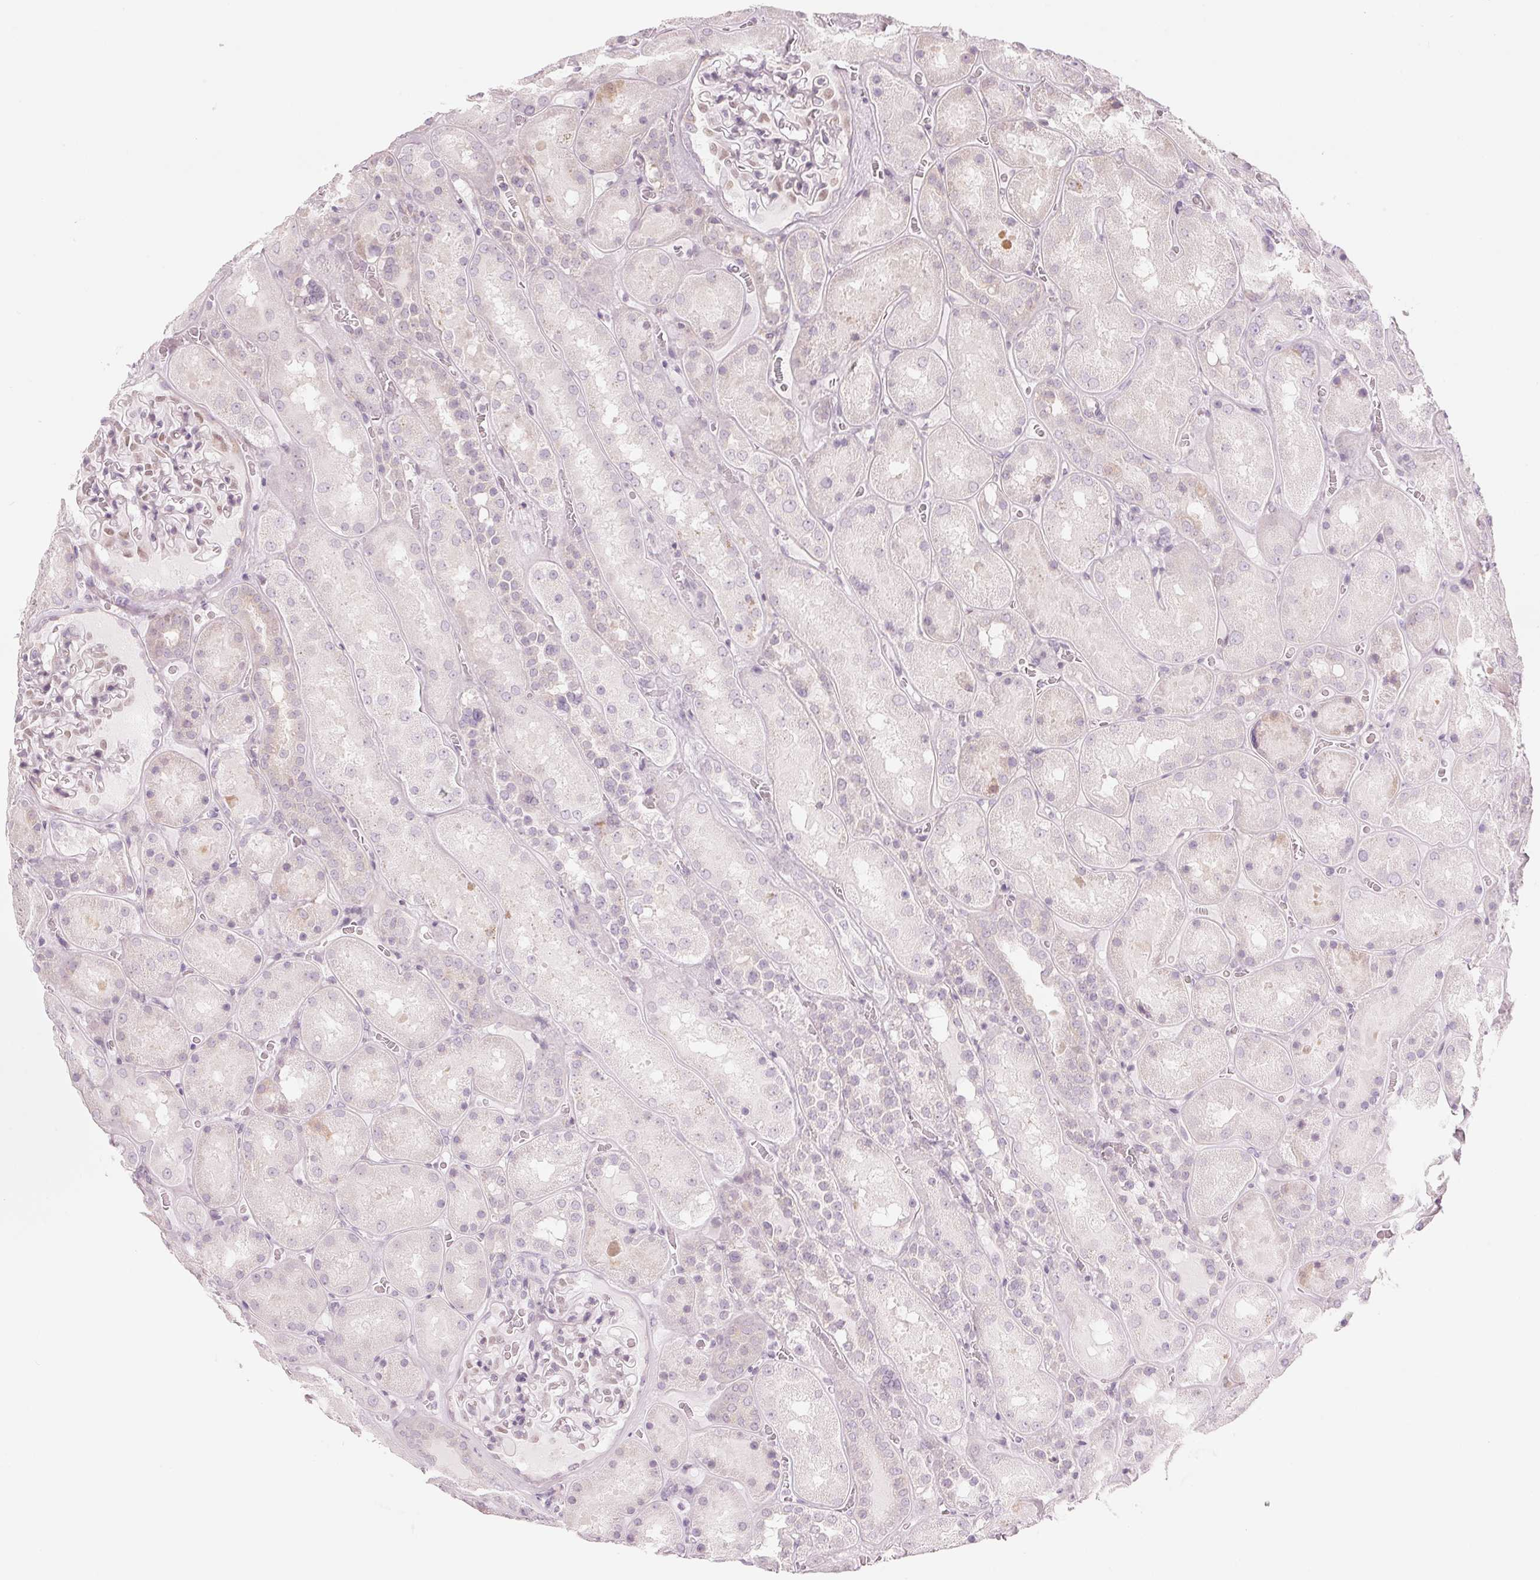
{"staining": {"intensity": "negative", "quantity": "none", "location": "none"}, "tissue": "kidney", "cell_type": "Cells in glomeruli", "image_type": "normal", "snomed": [{"axis": "morphology", "description": "Normal tissue, NOS"}, {"axis": "topography", "description": "Kidney"}], "caption": "DAB immunohistochemical staining of benign kidney shows no significant positivity in cells in glomeruli. (Immunohistochemistry (ihc), brightfield microscopy, high magnification).", "gene": "GNMT", "patient": {"sex": "male", "age": 73}}